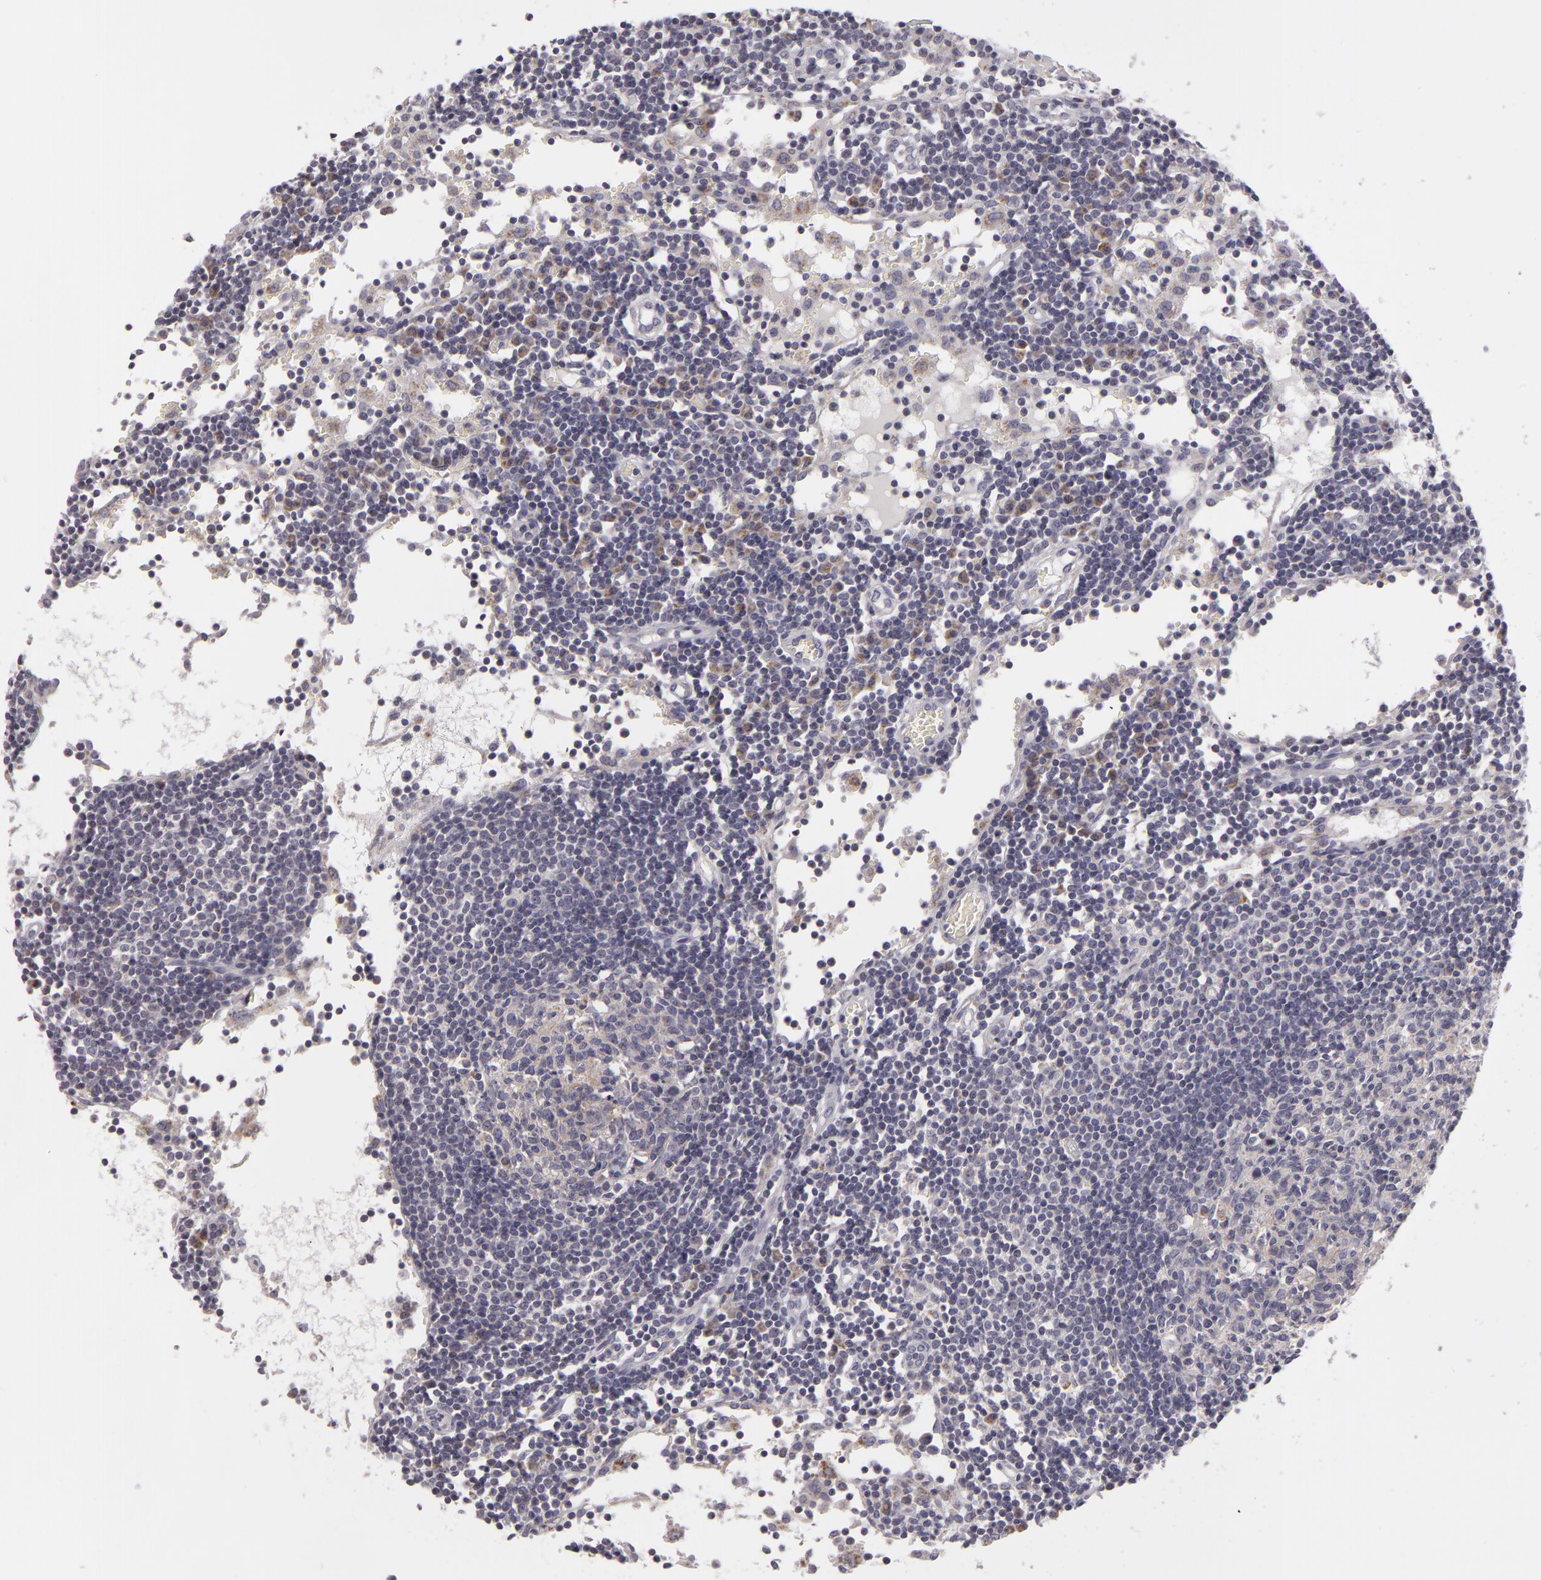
{"staining": {"intensity": "weak", "quantity": ">75%", "location": "cytoplasmic/membranous"}, "tissue": "lymph node", "cell_type": "Germinal center cells", "image_type": "normal", "snomed": [{"axis": "morphology", "description": "Normal tissue, NOS"}, {"axis": "topography", "description": "Lymph node"}], "caption": "About >75% of germinal center cells in benign lymph node demonstrate weak cytoplasmic/membranous protein expression as visualized by brown immunohistochemical staining.", "gene": "ATP2B3", "patient": {"sex": "female", "age": 55}}